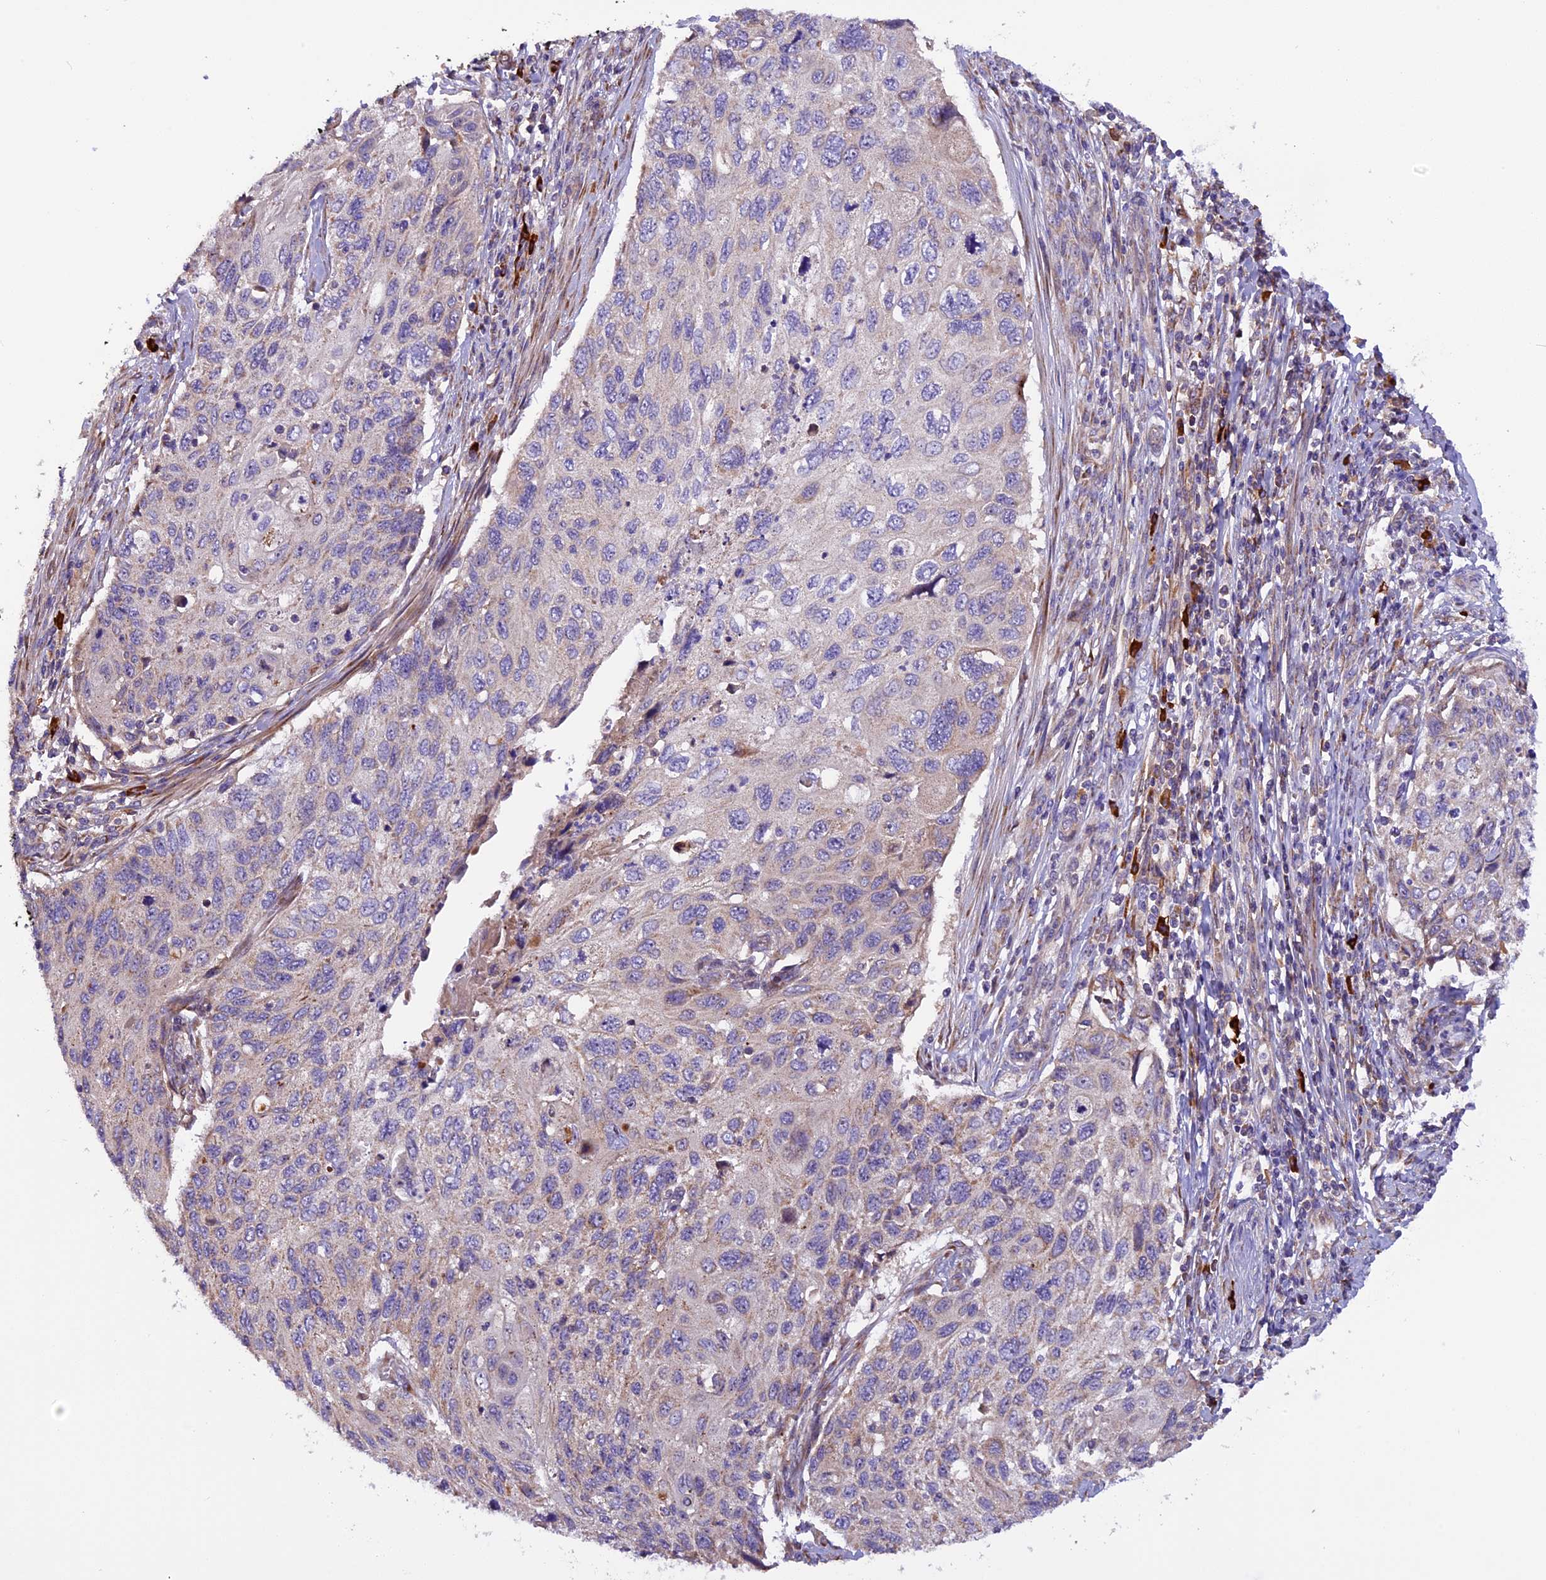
{"staining": {"intensity": "negative", "quantity": "none", "location": "none"}, "tissue": "cervical cancer", "cell_type": "Tumor cells", "image_type": "cancer", "snomed": [{"axis": "morphology", "description": "Squamous cell carcinoma, NOS"}, {"axis": "topography", "description": "Cervix"}], "caption": "The photomicrograph reveals no significant positivity in tumor cells of cervical cancer (squamous cell carcinoma). (DAB IHC visualized using brightfield microscopy, high magnification).", "gene": "FRY", "patient": {"sex": "female", "age": 70}}